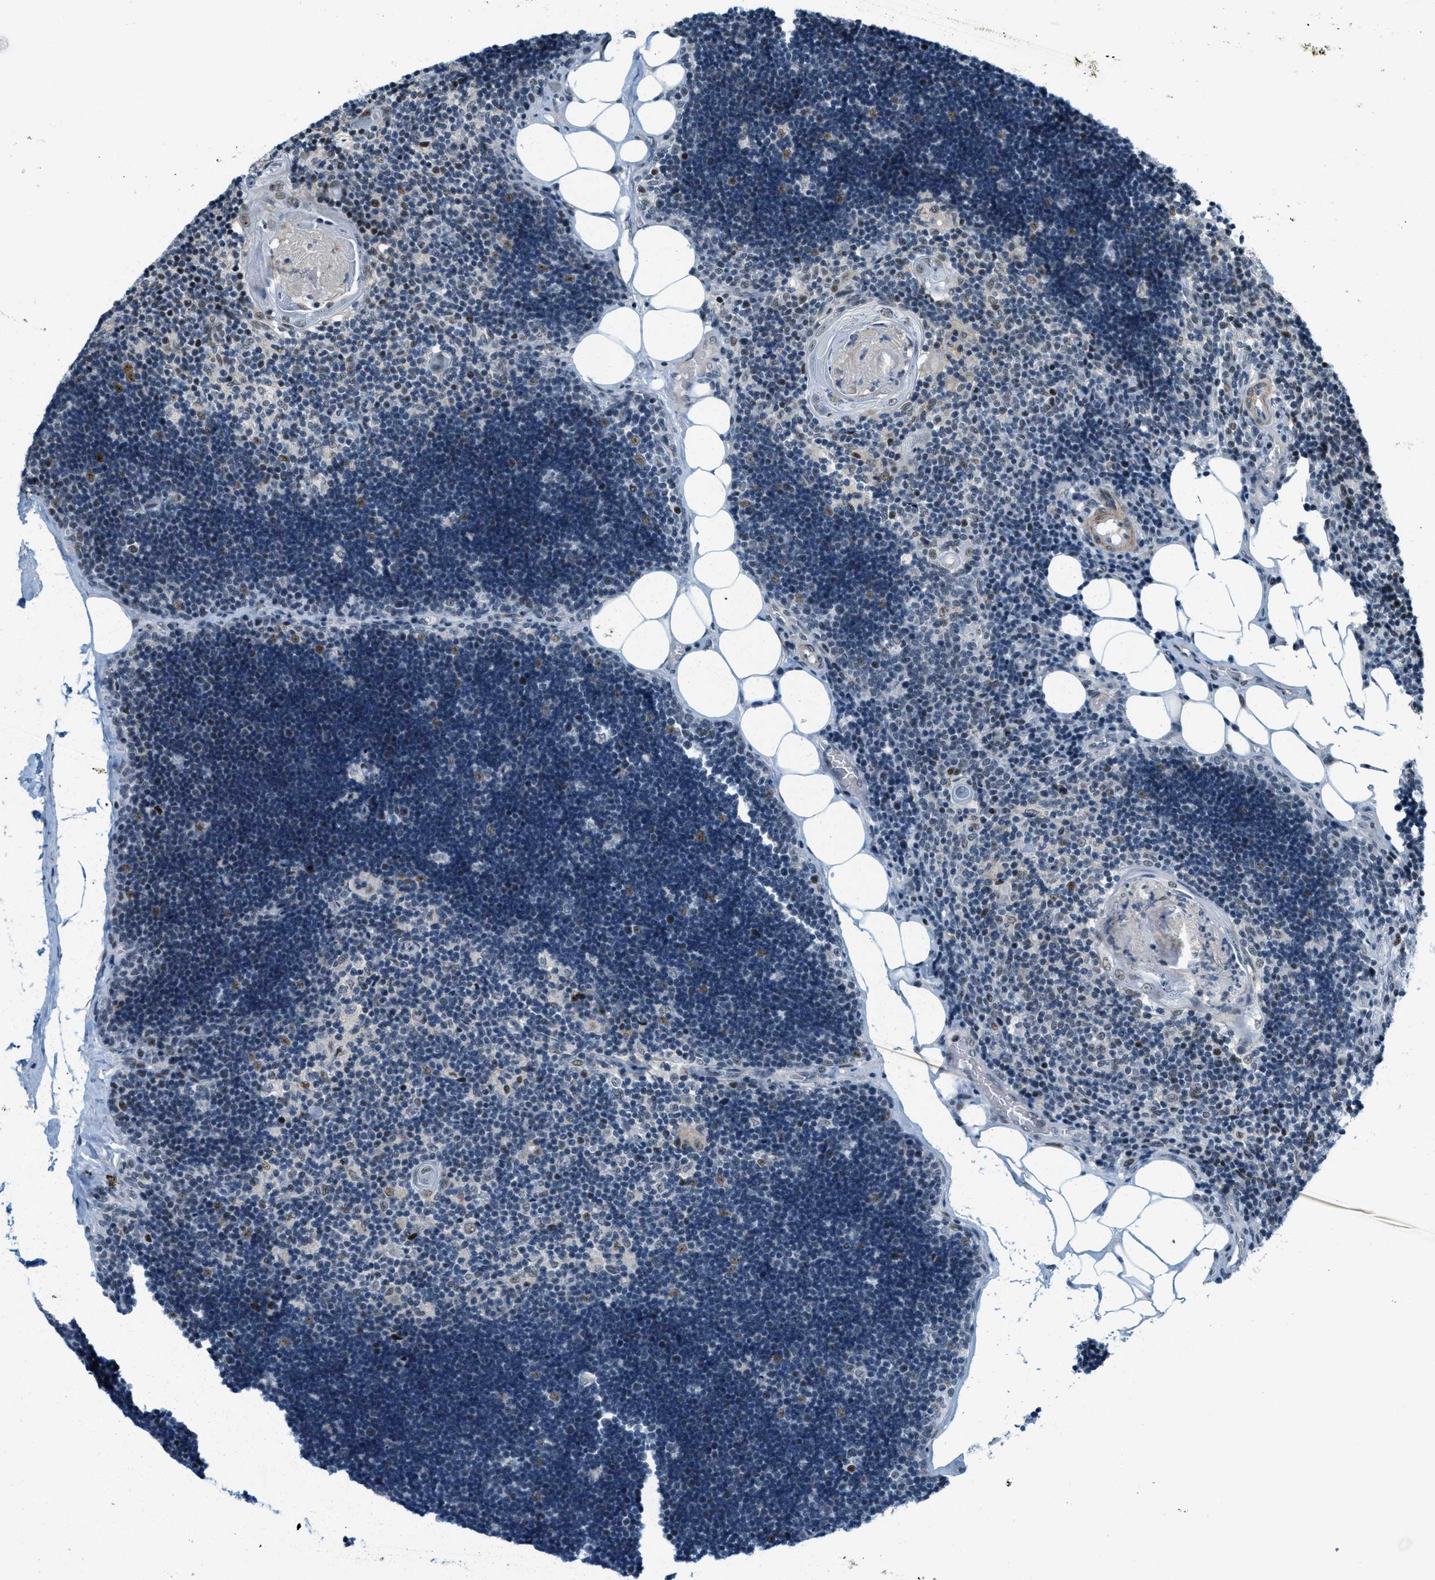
{"staining": {"intensity": "moderate", "quantity": "<25%", "location": "nuclear"}, "tissue": "lymph node", "cell_type": "Germinal center cells", "image_type": "normal", "snomed": [{"axis": "morphology", "description": "Normal tissue, NOS"}, {"axis": "topography", "description": "Lymph node"}], "caption": "Germinal center cells display moderate nuclear expression in approximately <25% of cells in normal lymph node.", "gene": "ZDHHC23", "patient": {"sex": "male", "age": 33}}